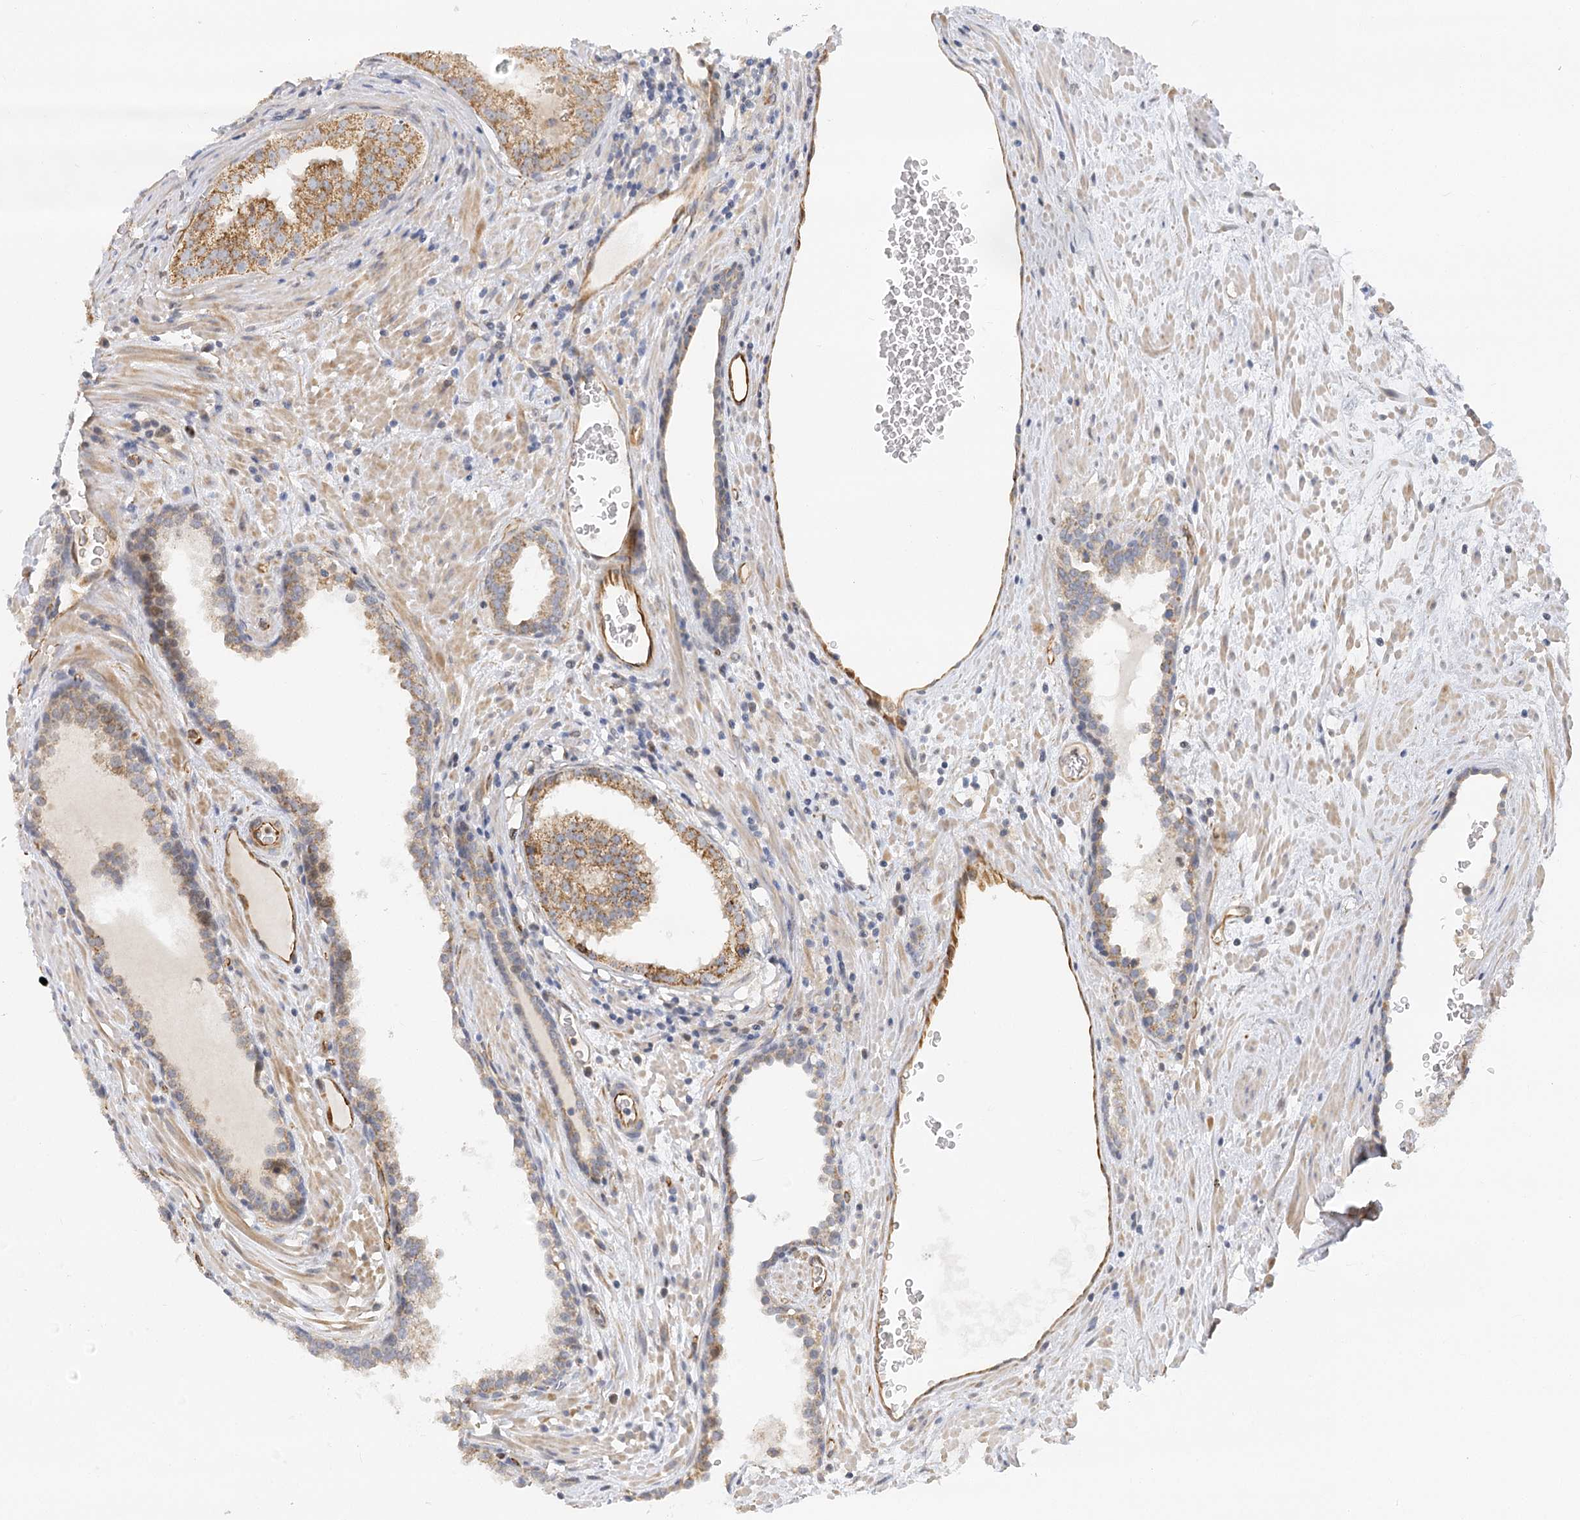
{"staining": {"intensity": "moderate", "quantity": "25%-75%", "location": "cytoplasmic/membranous"}, "tissue": "prostate cancer", "cell_type": "Tumor cells", "image_type": "cancer", "snomed": [{"axis": "morphology", "description": "Adenocarcinoma, High grade"}, {"axis": "topography", "description": "Prostate"}], "caption": "A histopathology image showing moderate cytoplasmic/membranous expression in about 25%-75% of tumor cells in prostate cancer (high-grade adenocarcinoma), as visualized by brown immunohistochemical staining.", "gene": "NELL2", "patient": {"sex": "male", "age": 68}}